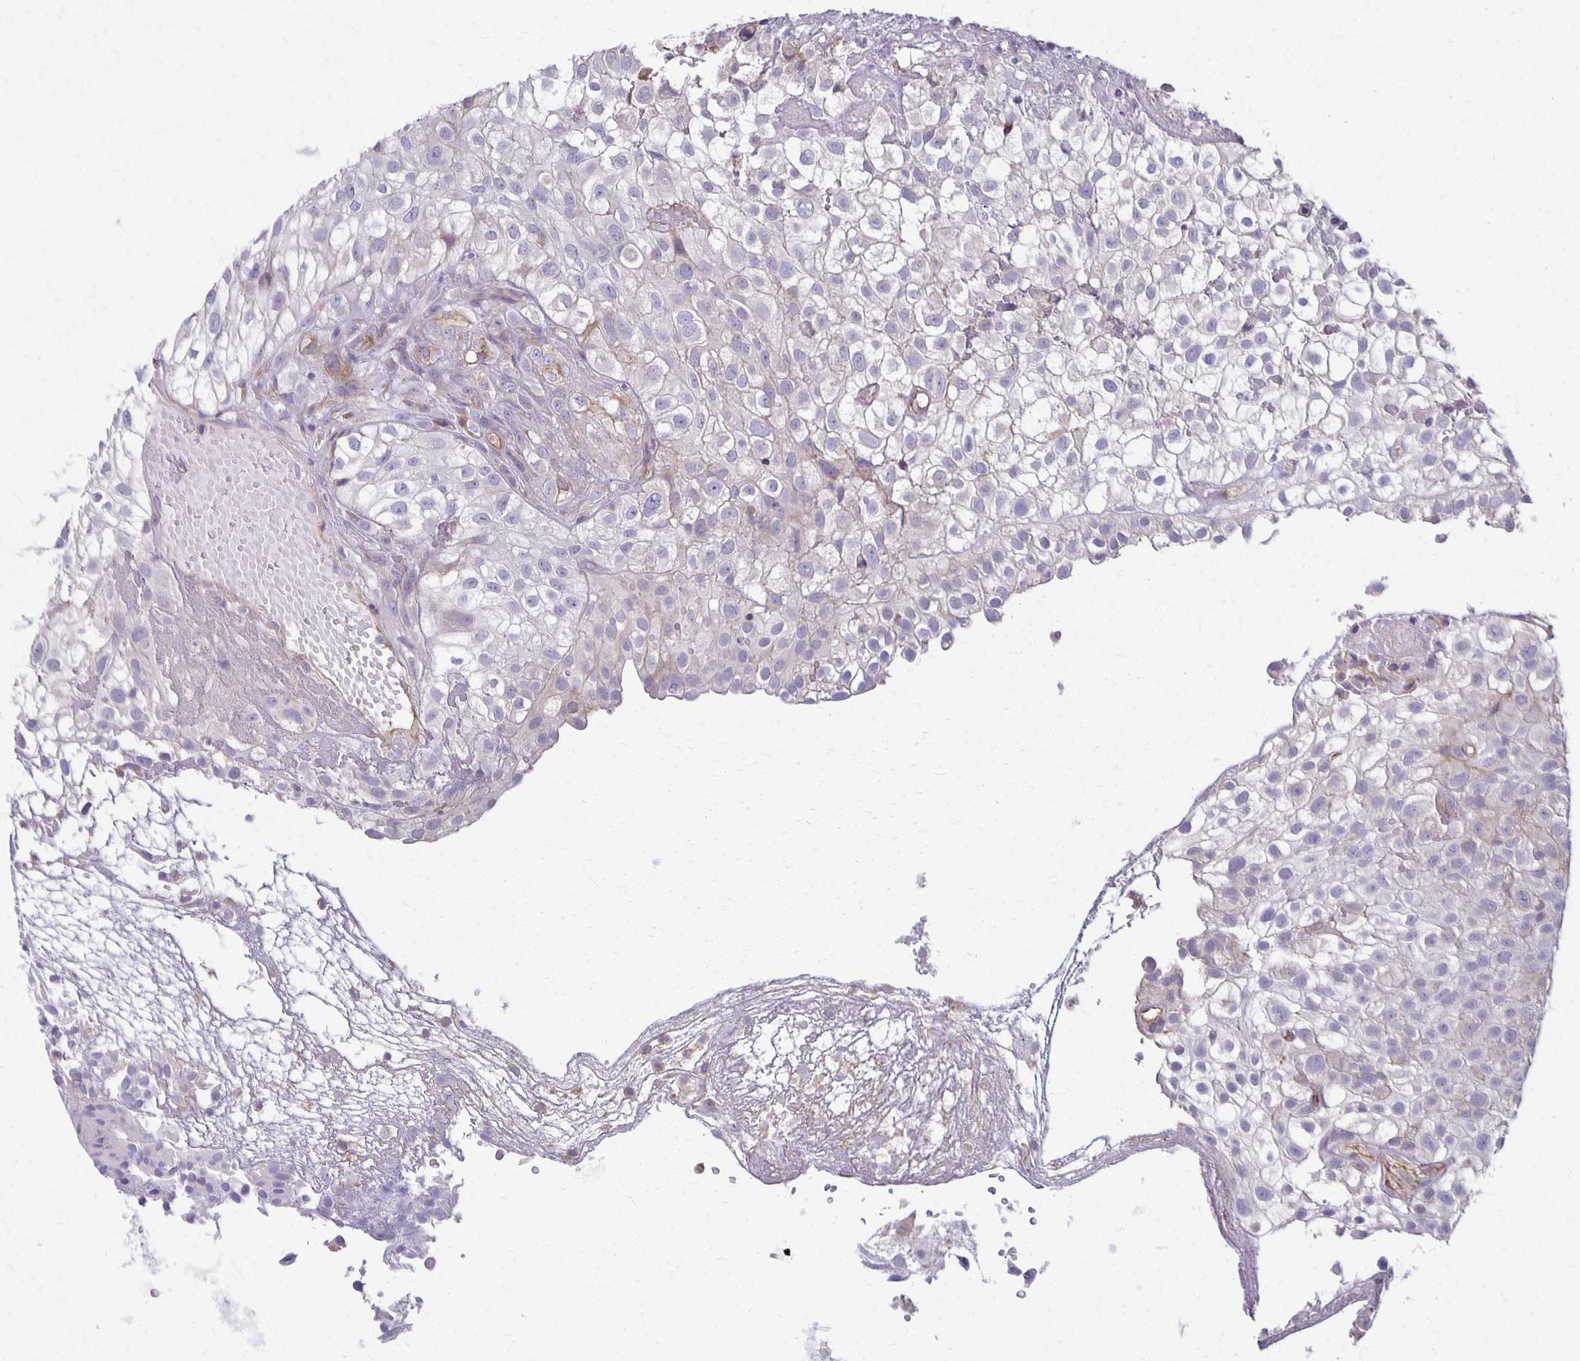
{"staining": {"intensity": "negative", "quantity": "none", "location": "none"}, "tissue": "urothelial cancer", "cell_type": "Tumor cells", "image_type": "cancer", "snomed": [{"axis": "morphology", "description": "Urothelial carcinoma, High grade"}, {"axis": "topography", "description": "Urinary bladder"}], "caption": "Human urothelial cancer stained for a protein using IHC exhibits no positivity in tumor cells.", "gene": "GPX4", "patient": {"sex": "male", "age": 56}}